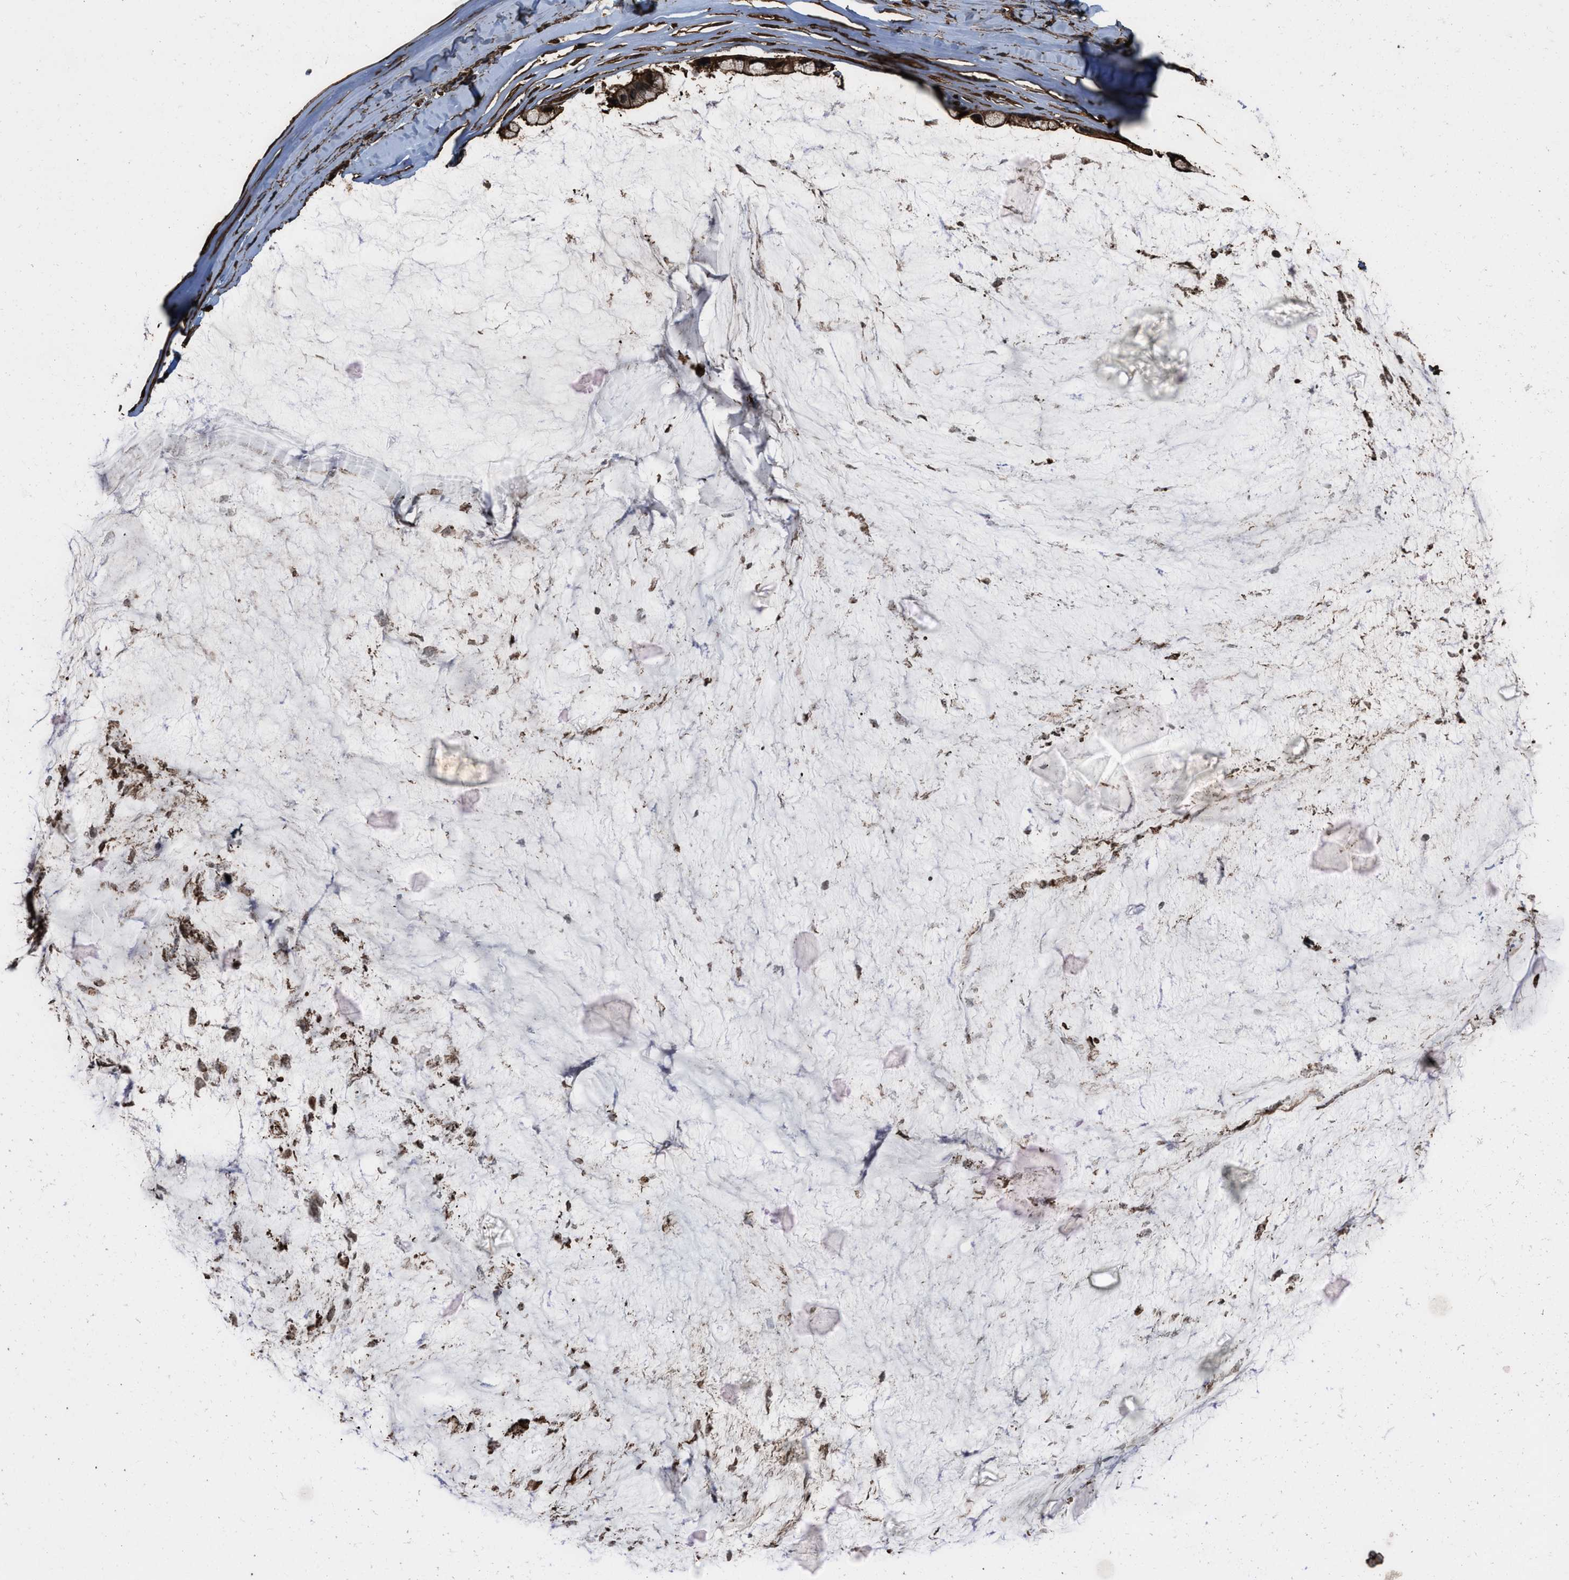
{"staining": {"intensity": "moderate", "quantity": ">75%", "location": "cytoplasmic/membranous"}, "tissue": "ovarian cancer", "cell_type": "Tumor cells", "image_type": "cancer", "snomed": [{"axis": "morphology", "description": "Cystadenocarcinoma, mucinous, NOS"}, {"axis": "topography", "description": "Ovary"}], "caption": "Brown immunohistochemical staining in ovarian cancer shows moderate cytoplasmic/membranous positivity in about >75% of tumor cells.", "gene": "KBTBD2", "patient": {"sex": "female", "age": 39}}